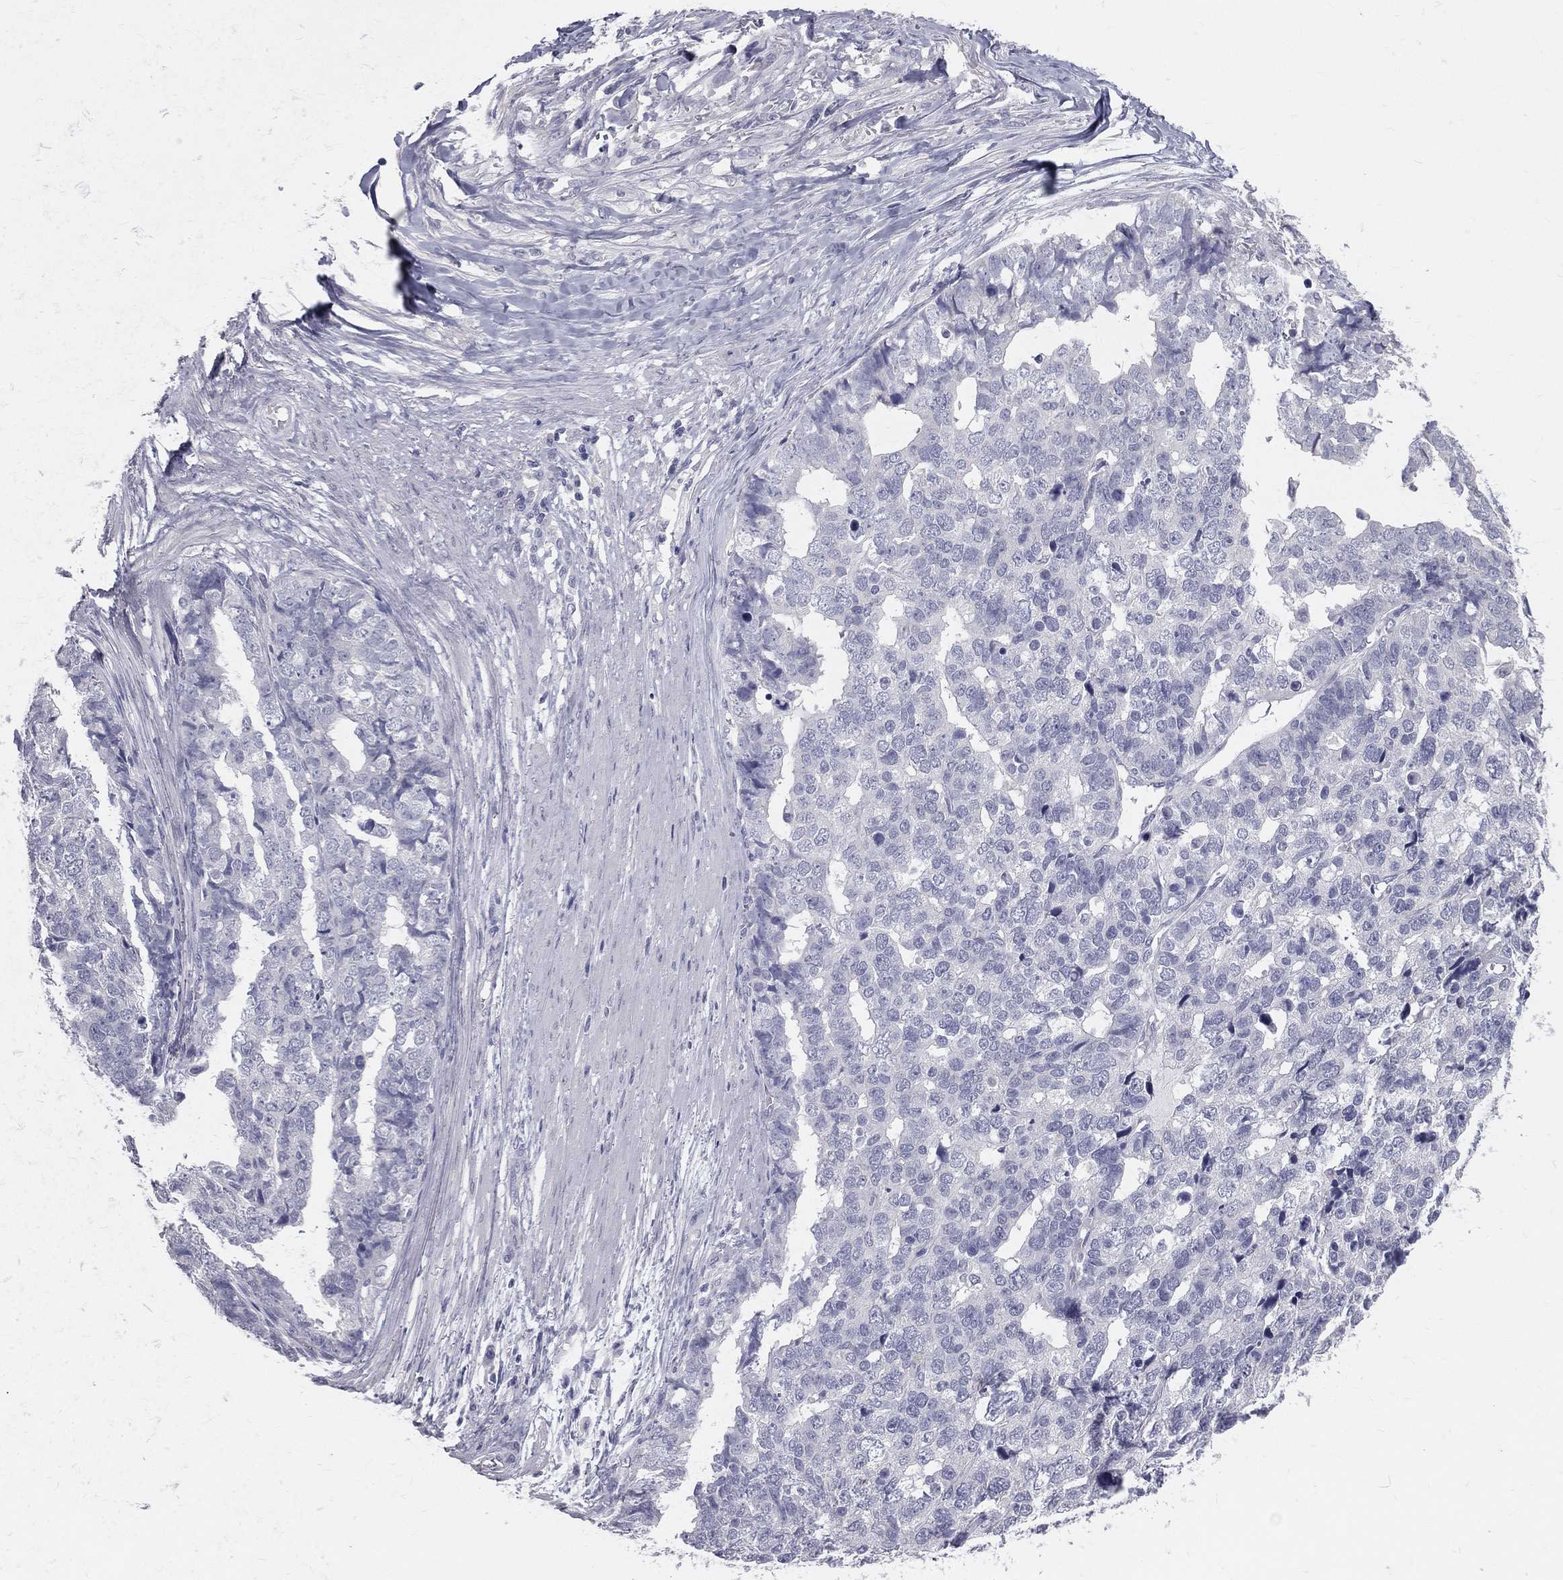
{"staining": {"intensity": "negative", "quantity": "none", "location": "none"}, "tissue": "stomach cancer", "cell_type": "Tumor cells", "image_type": "cancer", "snomed": [{"axis": "morphology", "description": "Adenocarcinoma, NOS"}, {"axis": "topography", "description": "Stomach"}], "caption": "Immunohistochemical staining of adenocarcinoma (stomach) exhibits no significant staining in tumor cells.", "gene": "TFPI2", "patient": {"sex": "male", "age": 69}}